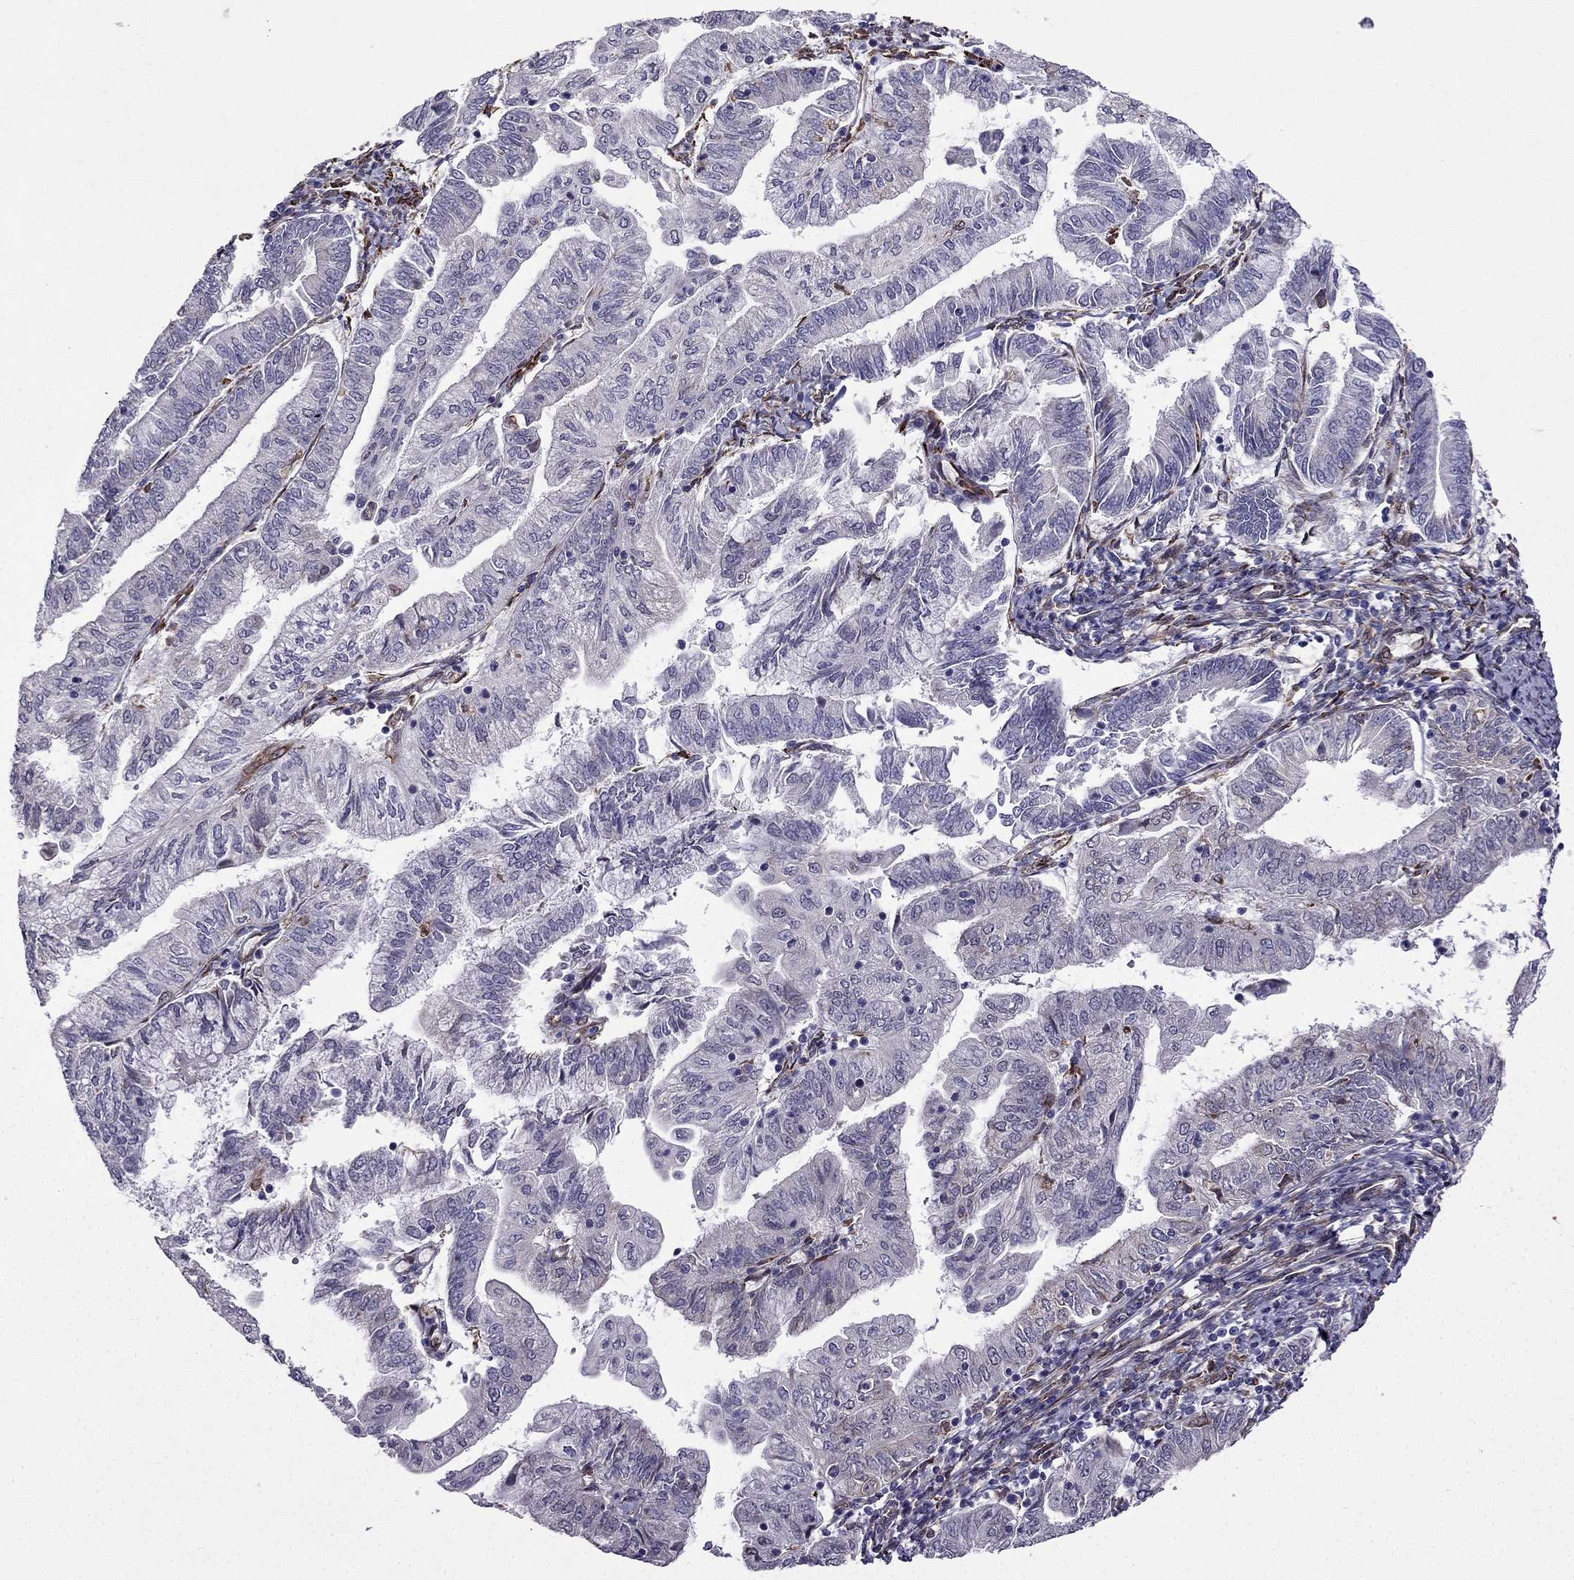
{"staining": {"intensity": "negative", "quantity": "none", "location": "none"}, "tissue": "endometrial cancer", "cell_type": "Tumor cells", "image_type": "cancer", "snomed": [{"axis": "morphology", "description": "Adenocarcinoma, NOS"}, {"axis": "topography", "description": "Endometrium"}], "caption": "Histopathology image shows no significant protein staining in tumor cells of adenocarcinoma (endometrial).", "gene": "IKBIP", "patient": {"sex": "female", "age": 55}}